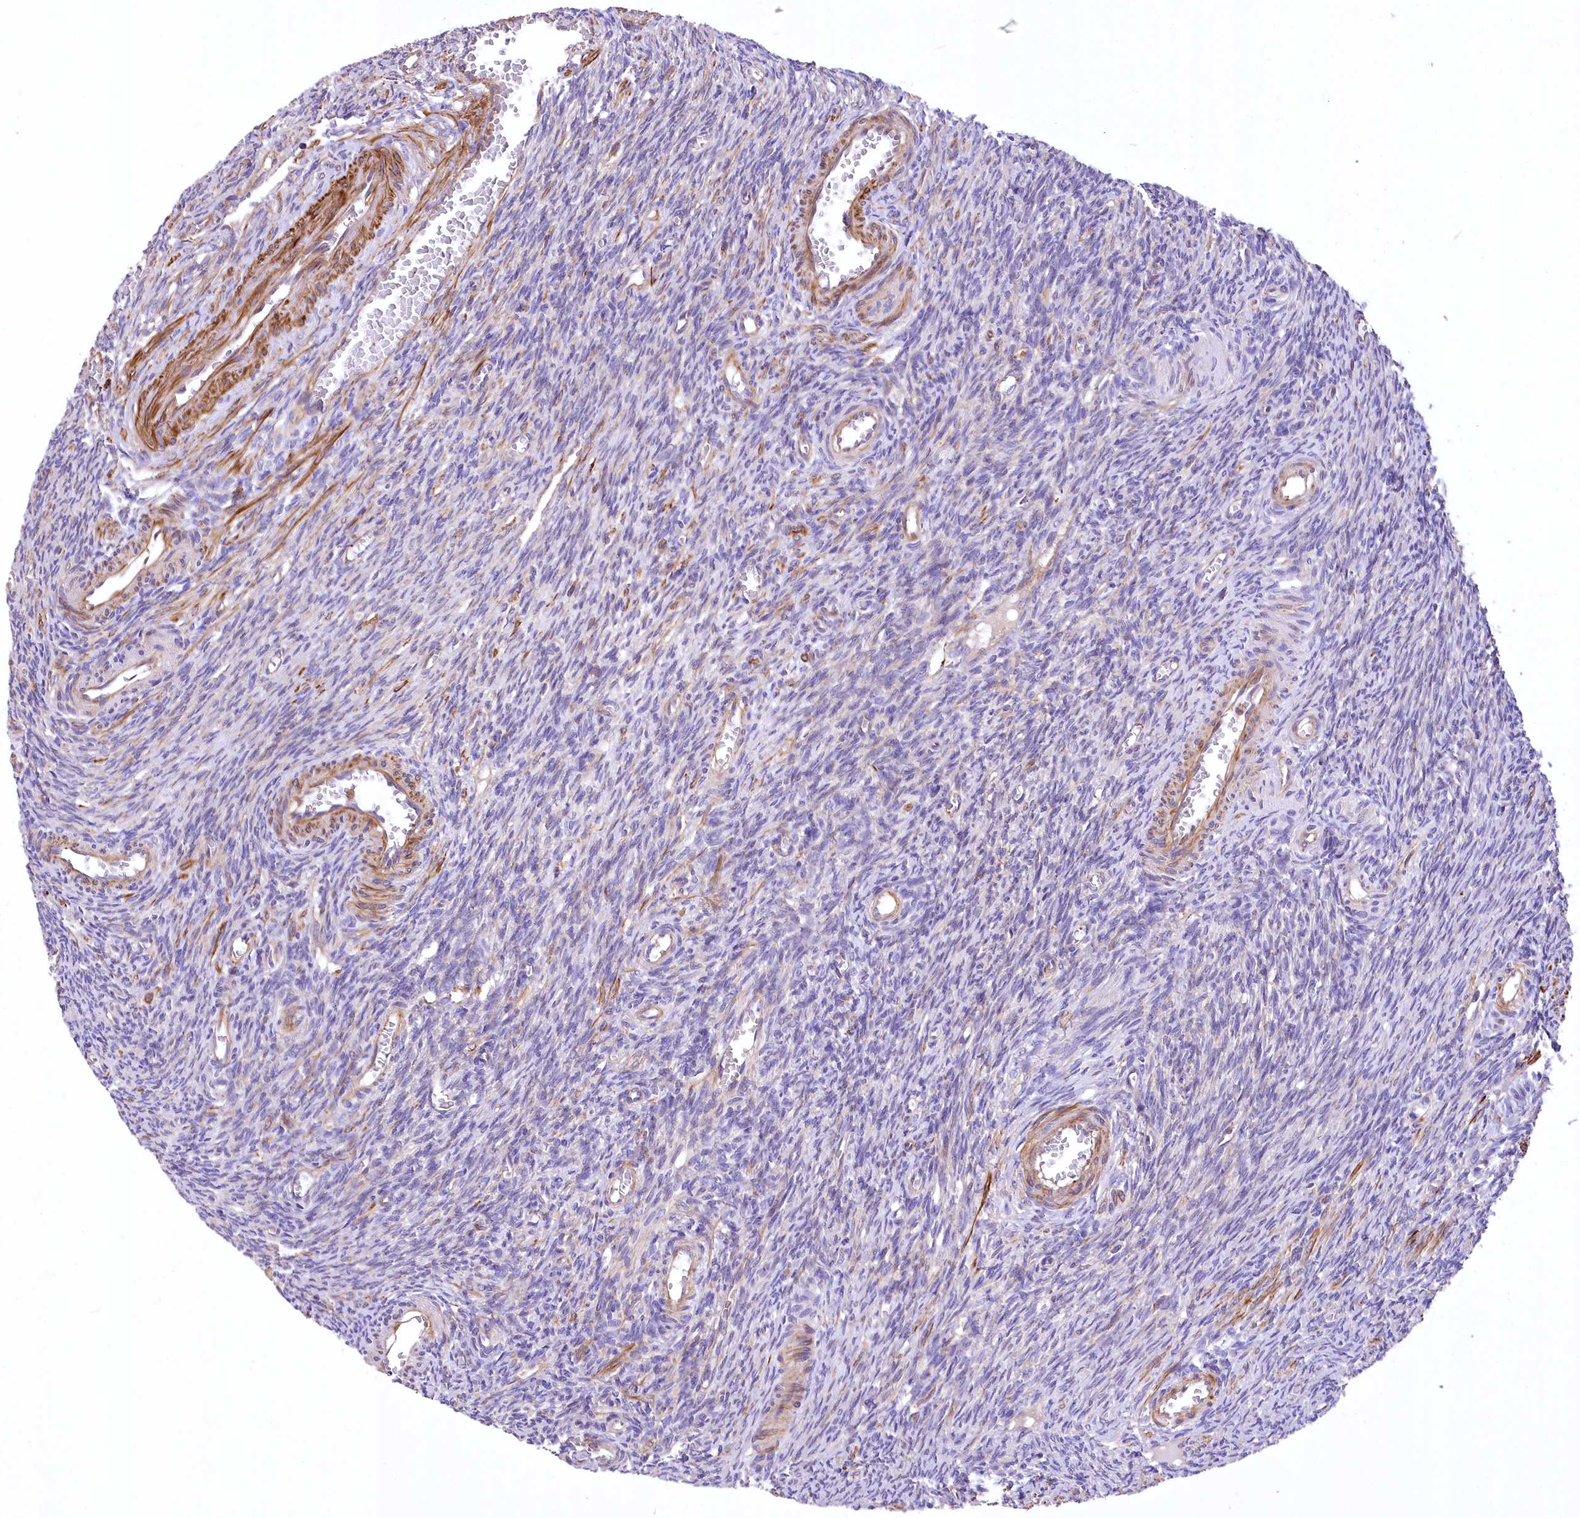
{"staining": {"intensity": "weak", "quantity": "<25%", "location": "cytoplasmic/membranous"}, "tissue": "ovary", "cell_type": "Ovarian stroma cells", "image_type": "normal", "snomed": [{"axis": "morphology", "description": "Normal tissue, NOS"}, {"axis": "topography", "description": "Ovary"}], "caption": "DAB (3,3'-diaminobenzidine) immunohistochemical staining of benign human ovary shows no significant positivity in ovarian stroma cells.", "gene": "DPP3", "patient": {"sex": "female", "age": 27}}